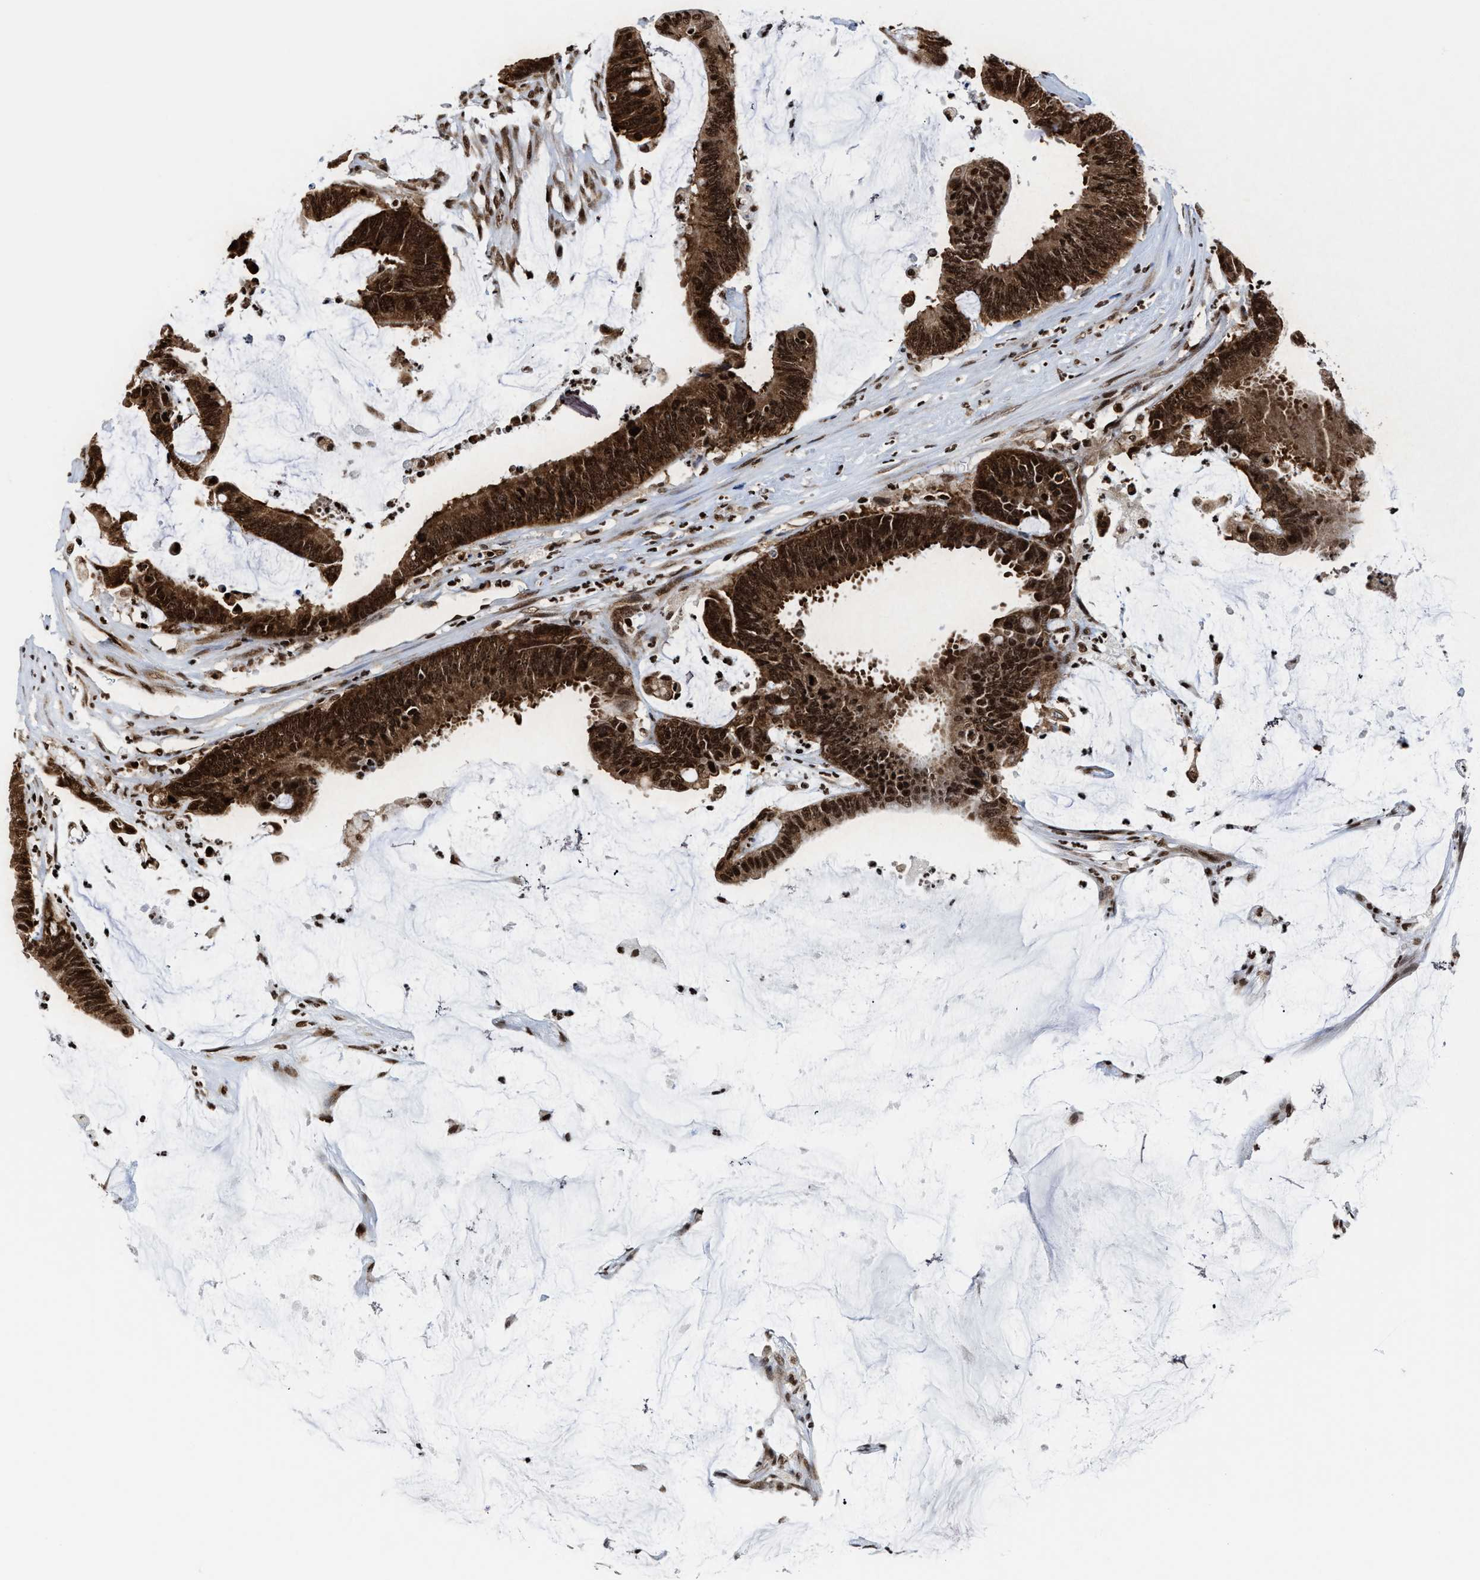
{"staining": {"intensity": "strong", "quantity": ">75%", "location": "cytoplasmic/membranous,nuclear"}, "tissue": "colorectal cancer", "cell_type": "Tumor cells", "image_type": "cancer", "snomed": [{"axis": "morphology", "description": "Adenocarcinoma, NOS"}, {"axis": "topography", "description": "Rectum"}], "caption": "A high amount of strong cytoplasmic/membranous and nuclear positivity is identified in about >75% of tumor cells in adenocarcinoma (colorectal) tissue.", "gene": "ALYREF", "patient": {"sex": "female", "age": 66}}